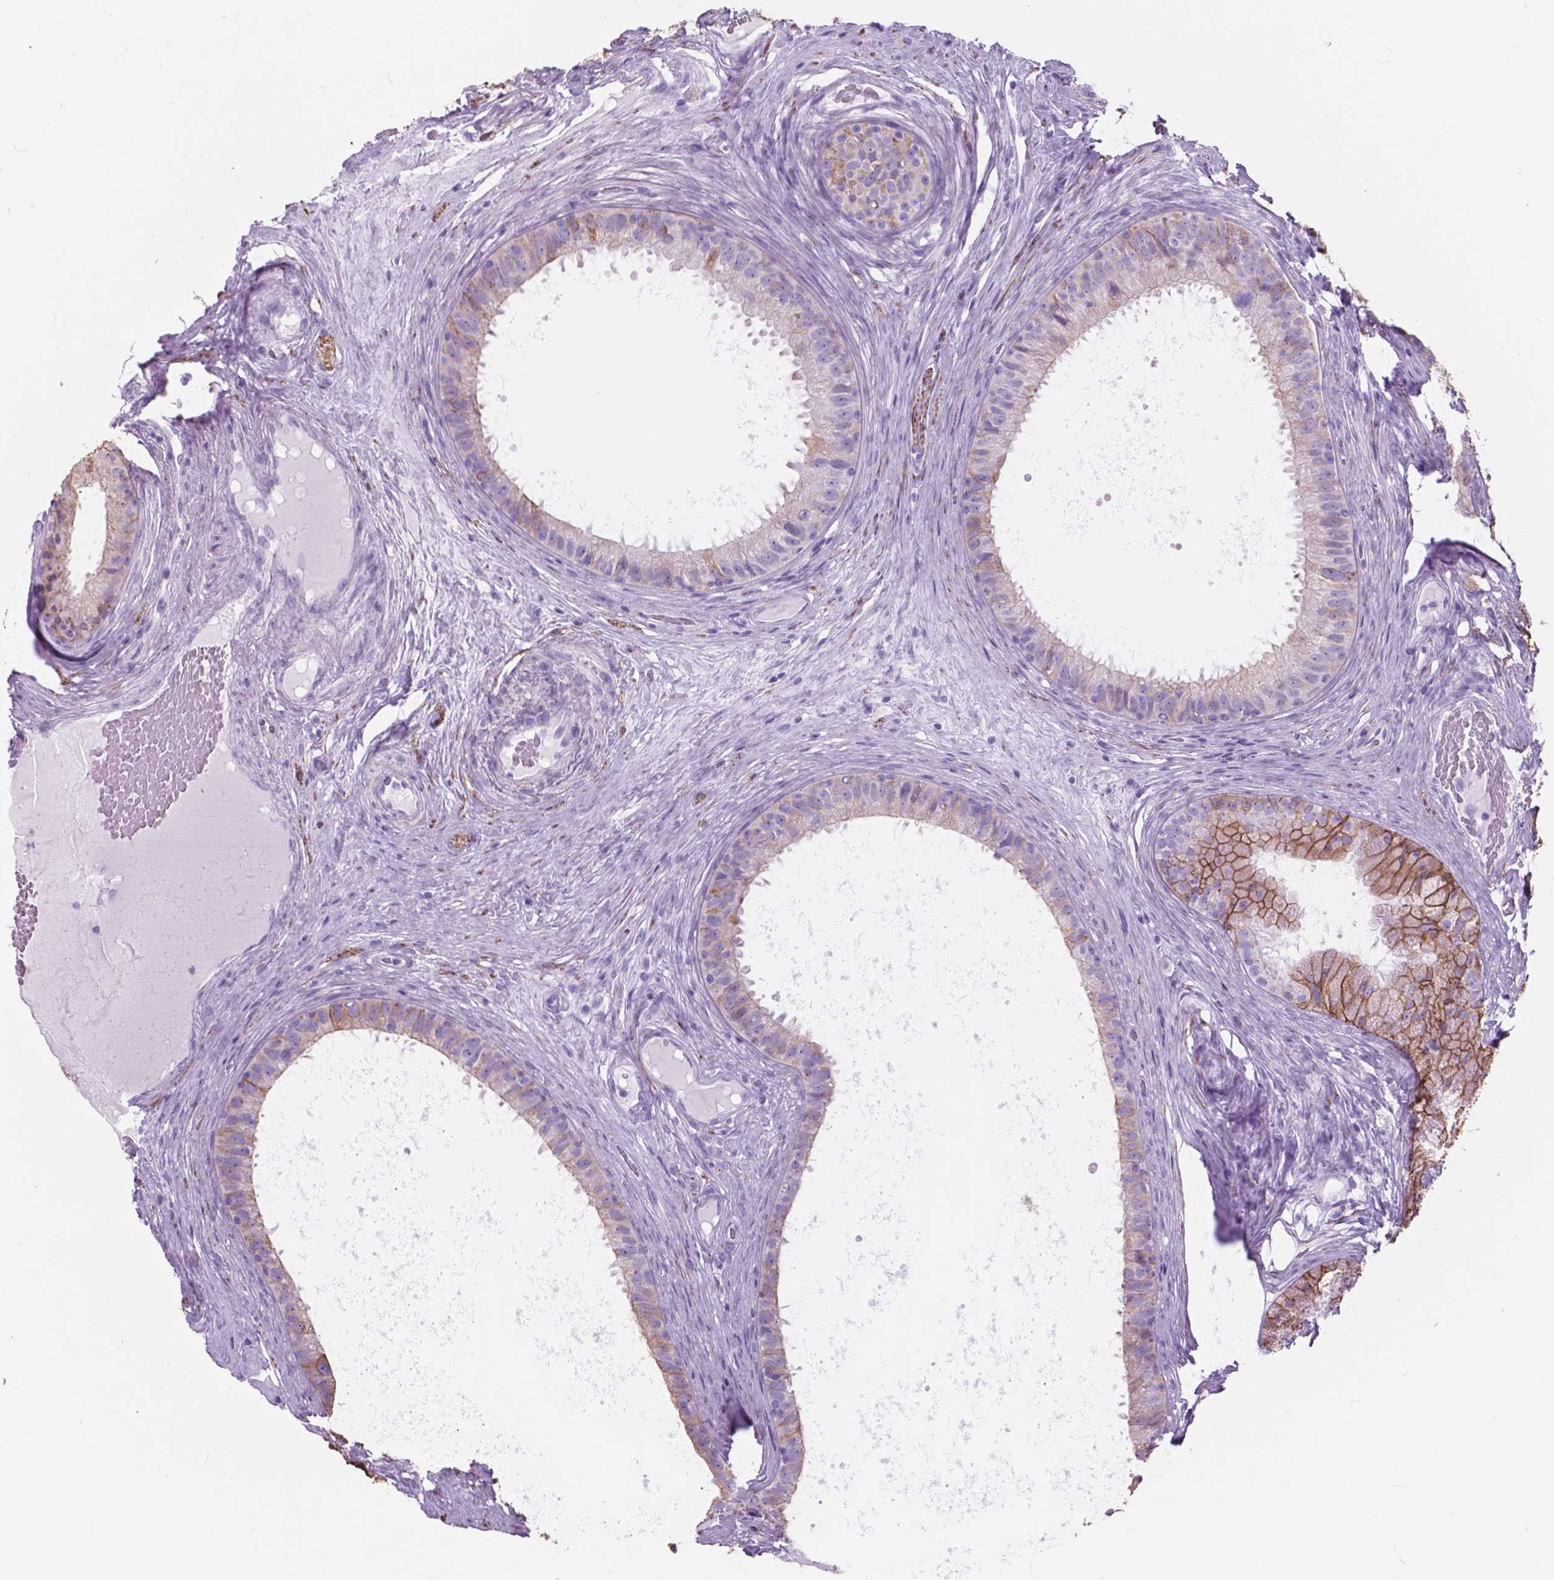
{"staining": {"intensity": "weak", "quantity": "<25%", "location": "cytoplasmic/membranous"}, "tissue": "epididymis", "cell_type": "Glandular cells", "image_type": "normal", "snomed": [{"axis": "morphology", "description": "Normal tissue, NOS"}, {"axis": "topography", "description": "Epididymis"}], "caption": "IHC micrograph of unremarkable epididymis: human epididymis stained with DAB reveals no significant protein staining in glandular cells. Brightfield microscopy of immunohistochemistry (IHC) stained with DAB (3,3'-diaminobenzidine) (brown) and hematoxylin (blue), captured at high magnification.", "gene": "FXYD2", "patient": {"sex": "male", "age": 59}}